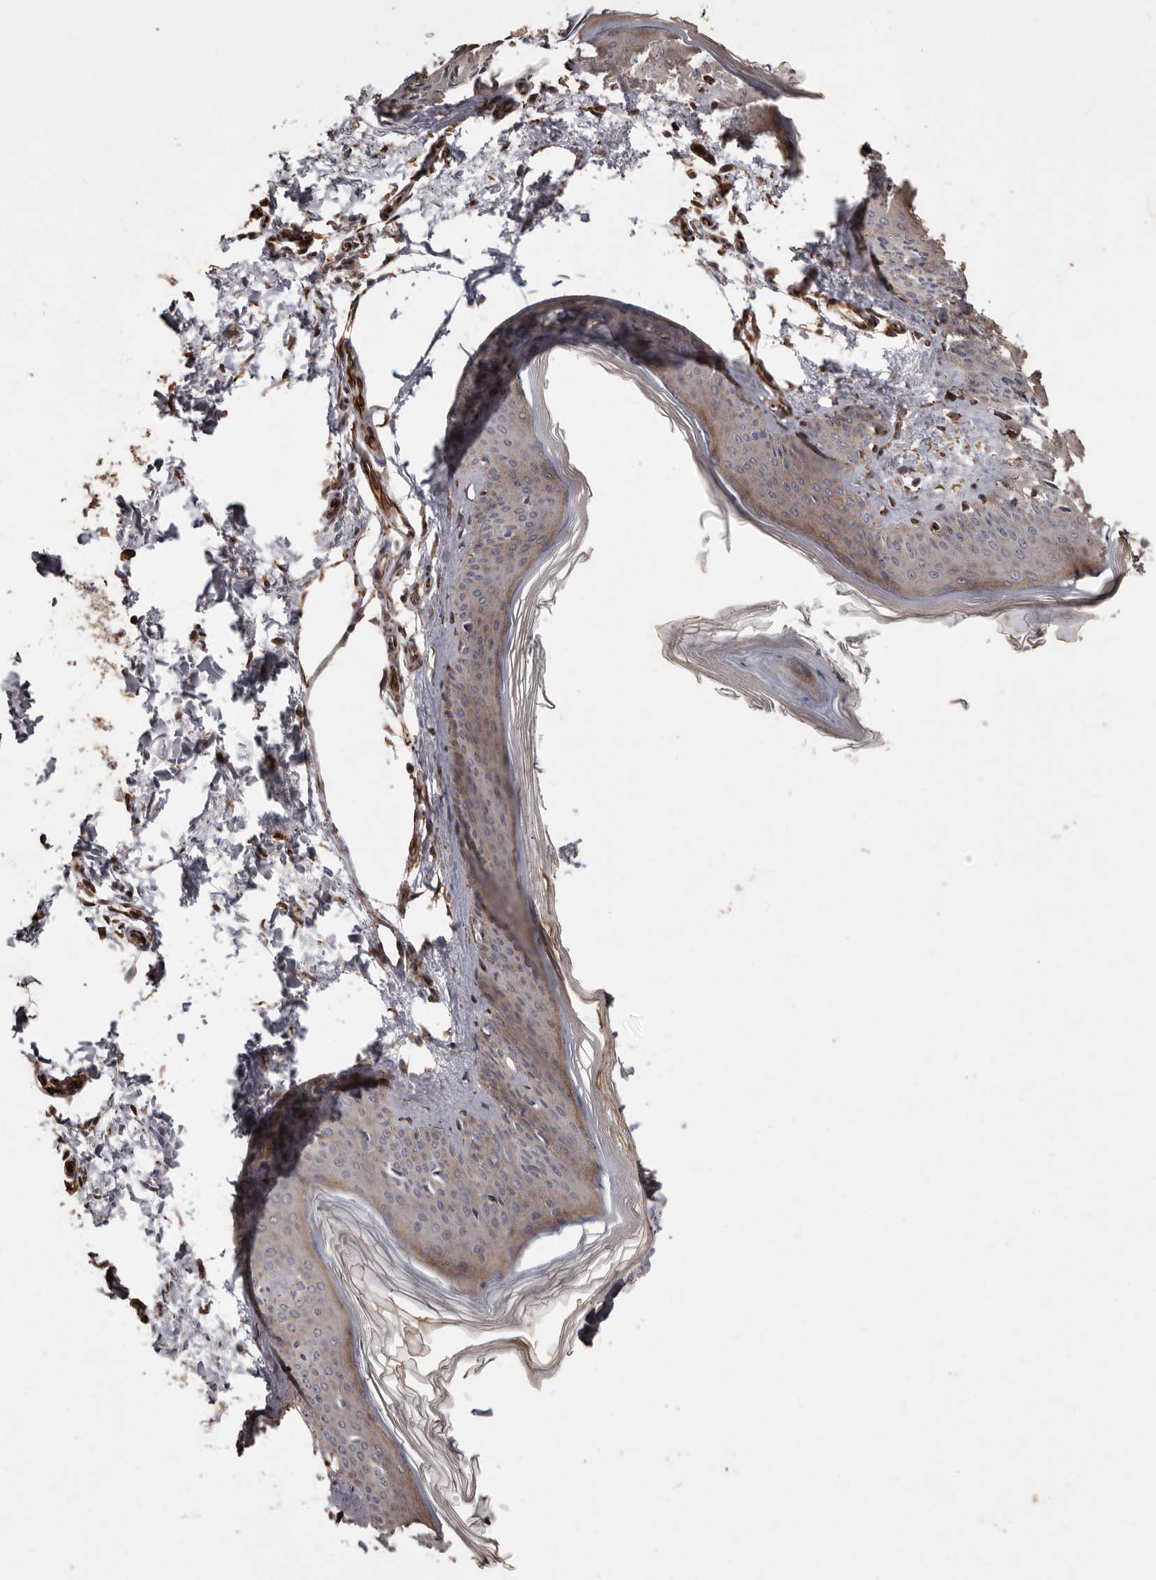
{"staining": {"intensity": "moderate", "quantity": ">75%", "location": "cytoplasmic/membranous"}, "tissue": "skin", "cell_type": "Fibroblasts", "image_type": "normal", "snomed": [{"axis": "morphology", "description": "Normal tissue, NOS"}, {"axis": "topography", "description": "Skin"}], "caption": "IHC photomicrograph of benign human skin stained for a protein (brown), which demonstrates medium levels of moderate cytoplasmic/membranous staining in approximately >75% of fibroblasts.", "gene": "BRAT1", "patient": {"sex": "female", "age": 27}}